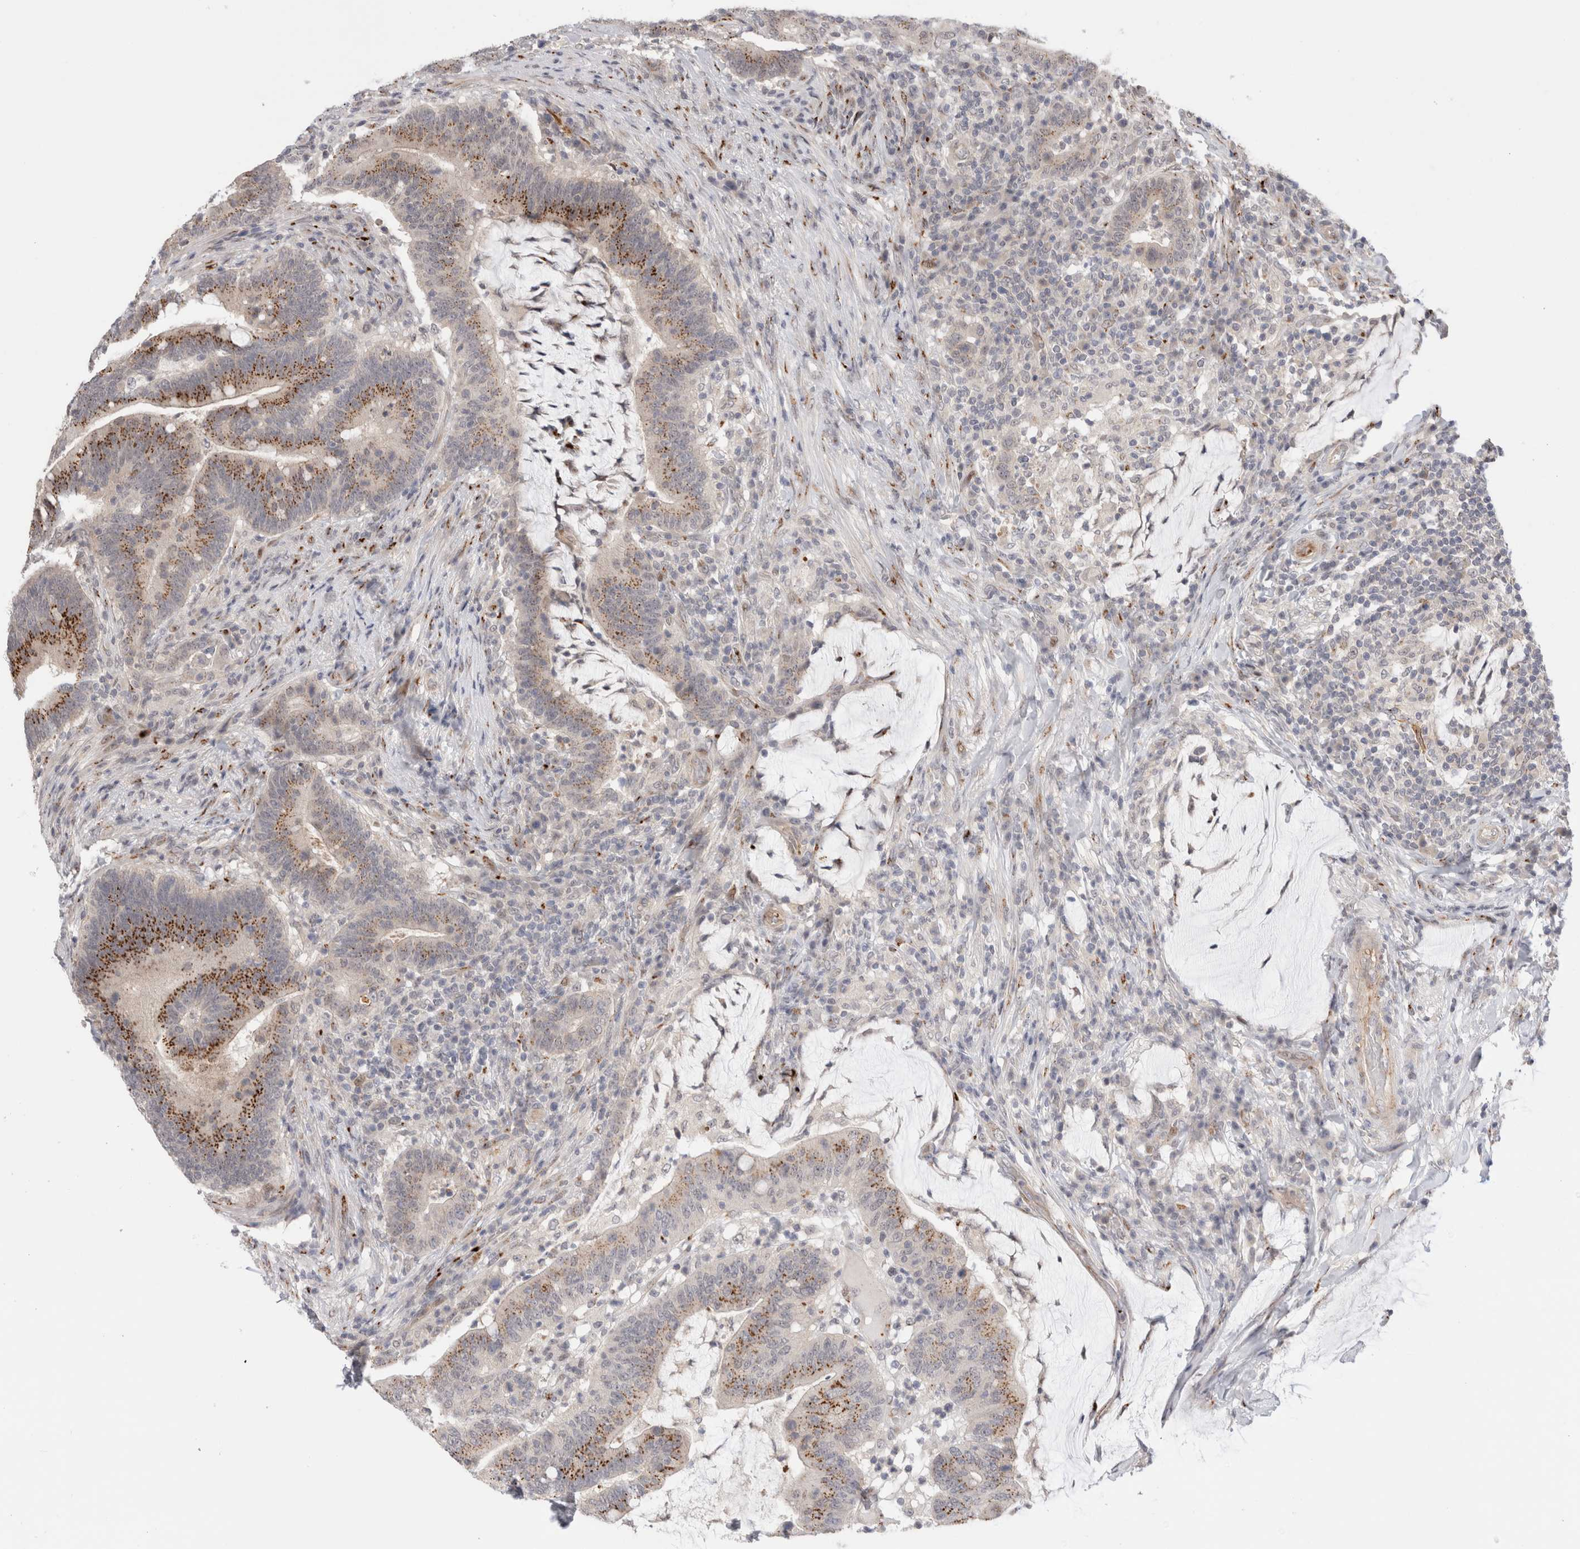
{"staining": {"intensity": "strong", "quantity": ">75%", "location": "cytoplasmic/membranous"}, "tissue": "colorectal cancer", "cell_type": "Tumor cells", "image_type": "cancer", "snomed": [{"axis": "morphology", "description": "Normal tissue, NOS"}, {"axis": "morphology", "description": "Adenocarcinoma, NOS"}, {"axis": "topography", "description": "Colon"}], "caption": "Brown immunohistochemical staining in colorectal cancer exhibits strong cytoplasmic/membranous expression in approximately >75% of tumor cells. The protein of interest is stained brown, and the nuclei are stained in blue (DAB (3,3'-diaminobenzidine) IHC with brightfield microscopy, high magnification).", "gene": "VPS28", "patient": {"sex": "female", "age": 66}}